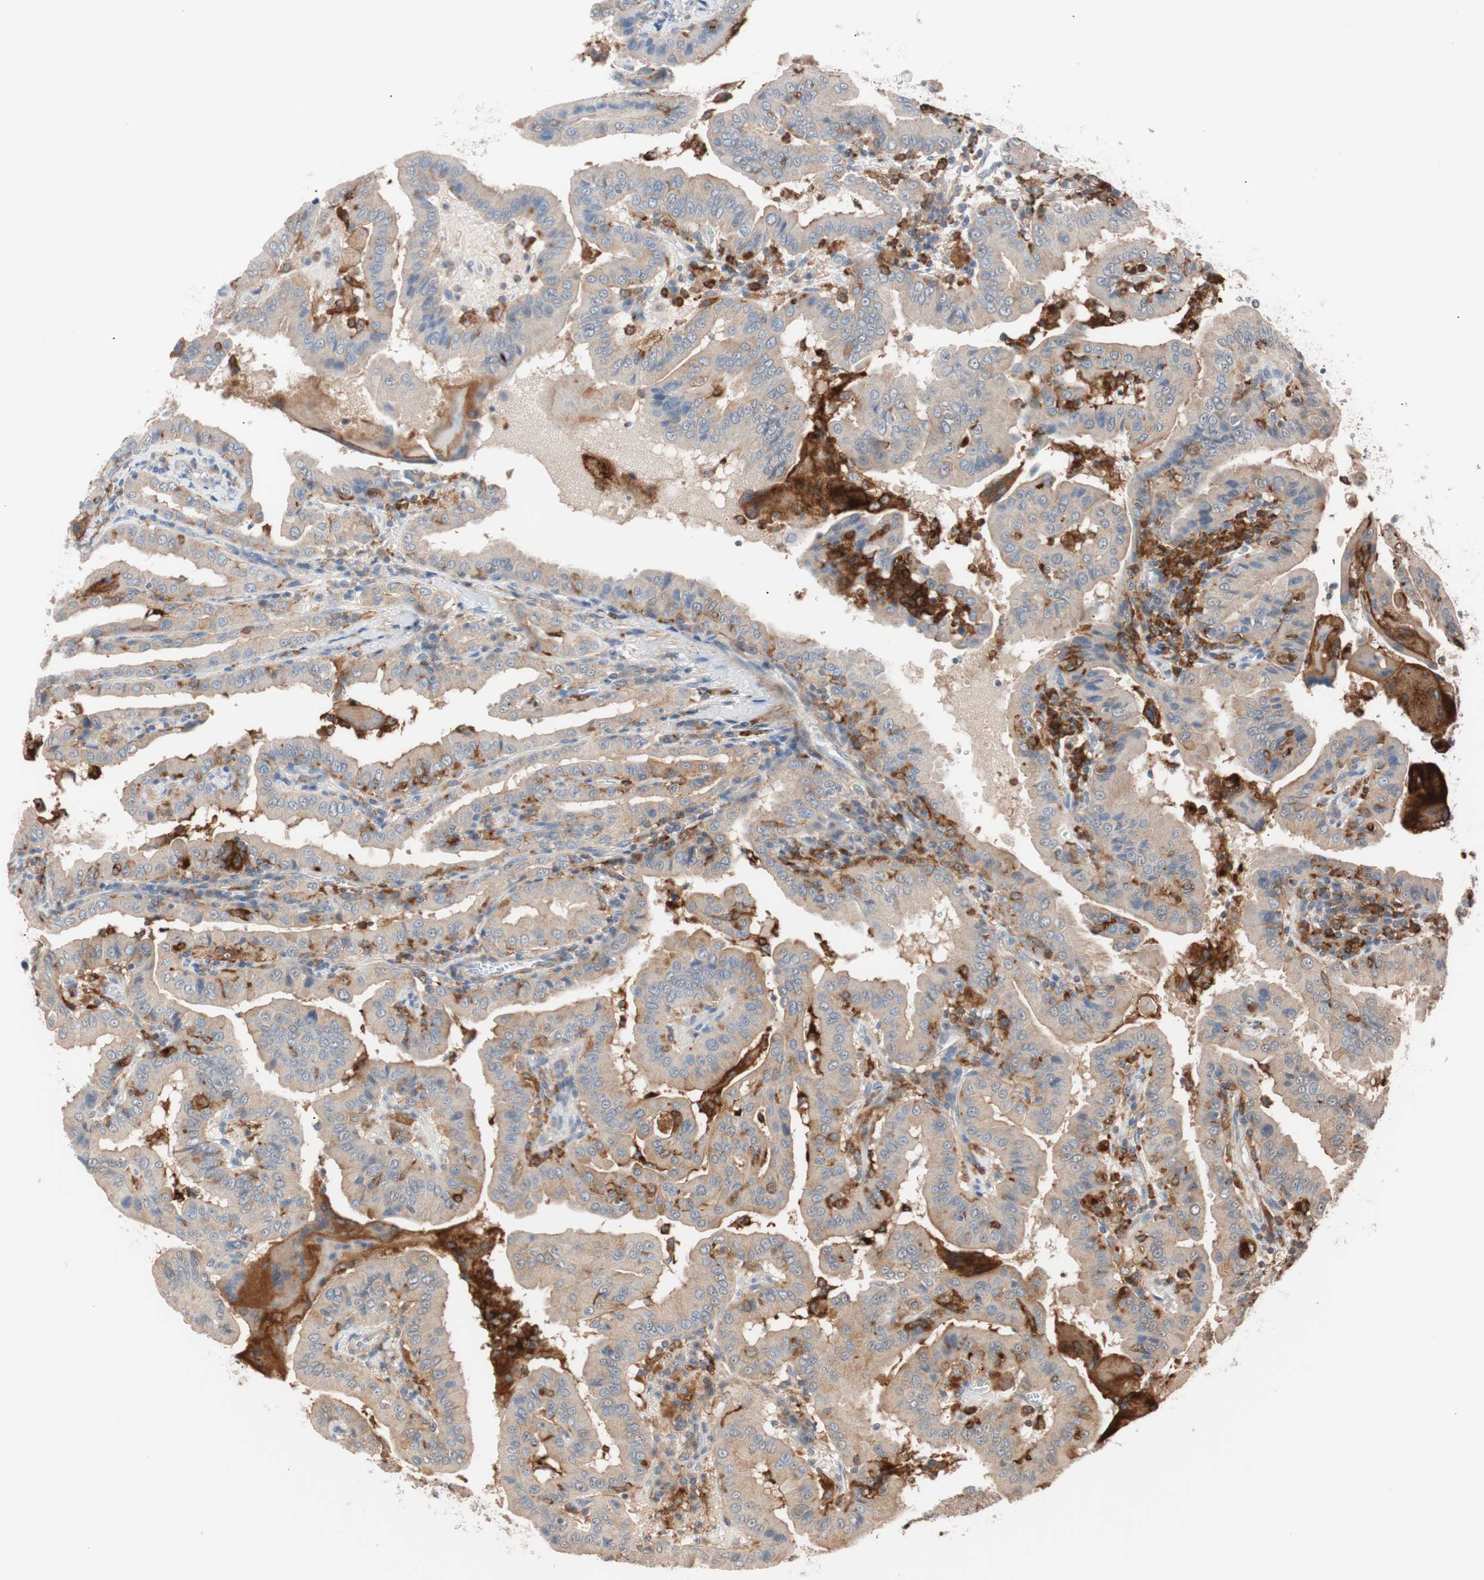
{"staining": {"intensity": "weak", "quantity": "25%-75%", "location": "cytoplasmic/membranous"}, "tissue": "thyroid cancer", "cell_type": "Tumor cells", "image_type": "cancer", "snomed": [{"axis": "morphology", "description": "Papillary adenocarcinoma, NOS"}, {"axis": "topography", "description": "Thyroid gland"}], "caption": "This photomicrograph displays thyroid papillary adenocarcinoma stained with immunohistochemistry to label a protein in brown. The cytoplasmic/membranous of tumor cells show weak positivity for the protein. Nuclei are counter-stained blue.", "gene": "LITAF", "patient": {"sex": "male", "age": 33}}